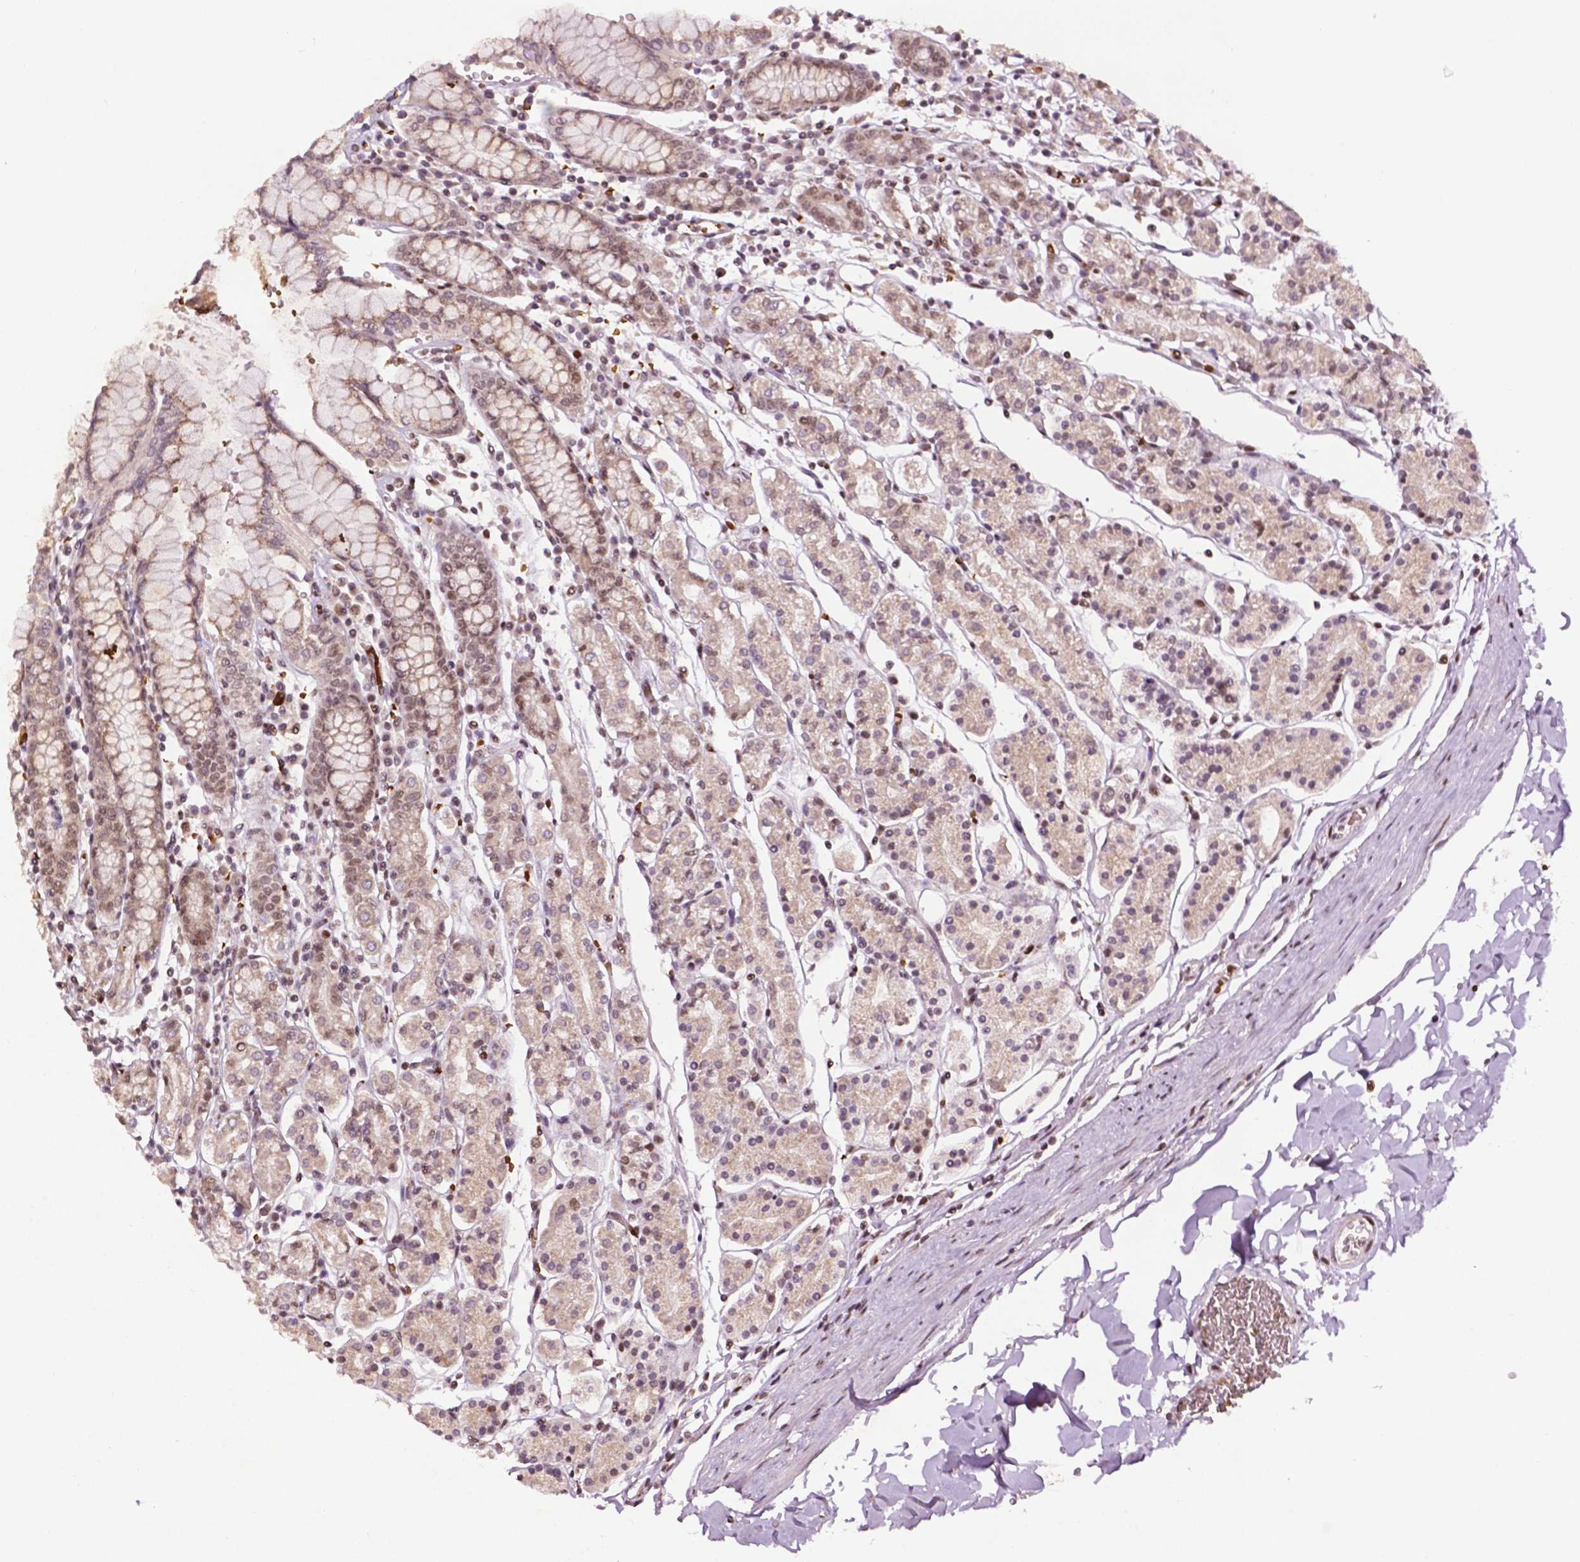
{"staining": {"intensity": "moderate", "quantity": "25%-75%", "location": "nuclear"}, "tissue": "stomach", "cell_type": "Glandular cells", "image_type": "normal", "snomed": [{"axis": "morphology", "description": "Normal tissue, NOS"}, {"axis": "topography", "description": "Stomach, upper"}, {"axis": "topography", "description": "Stomach"}], "caption": "A micrograph of human stomach stained for a protein shows moderate nuclear brown staining in glandular cells.", "gene": "ZNF41", "patient": {"sex": "male", "age": 62}}